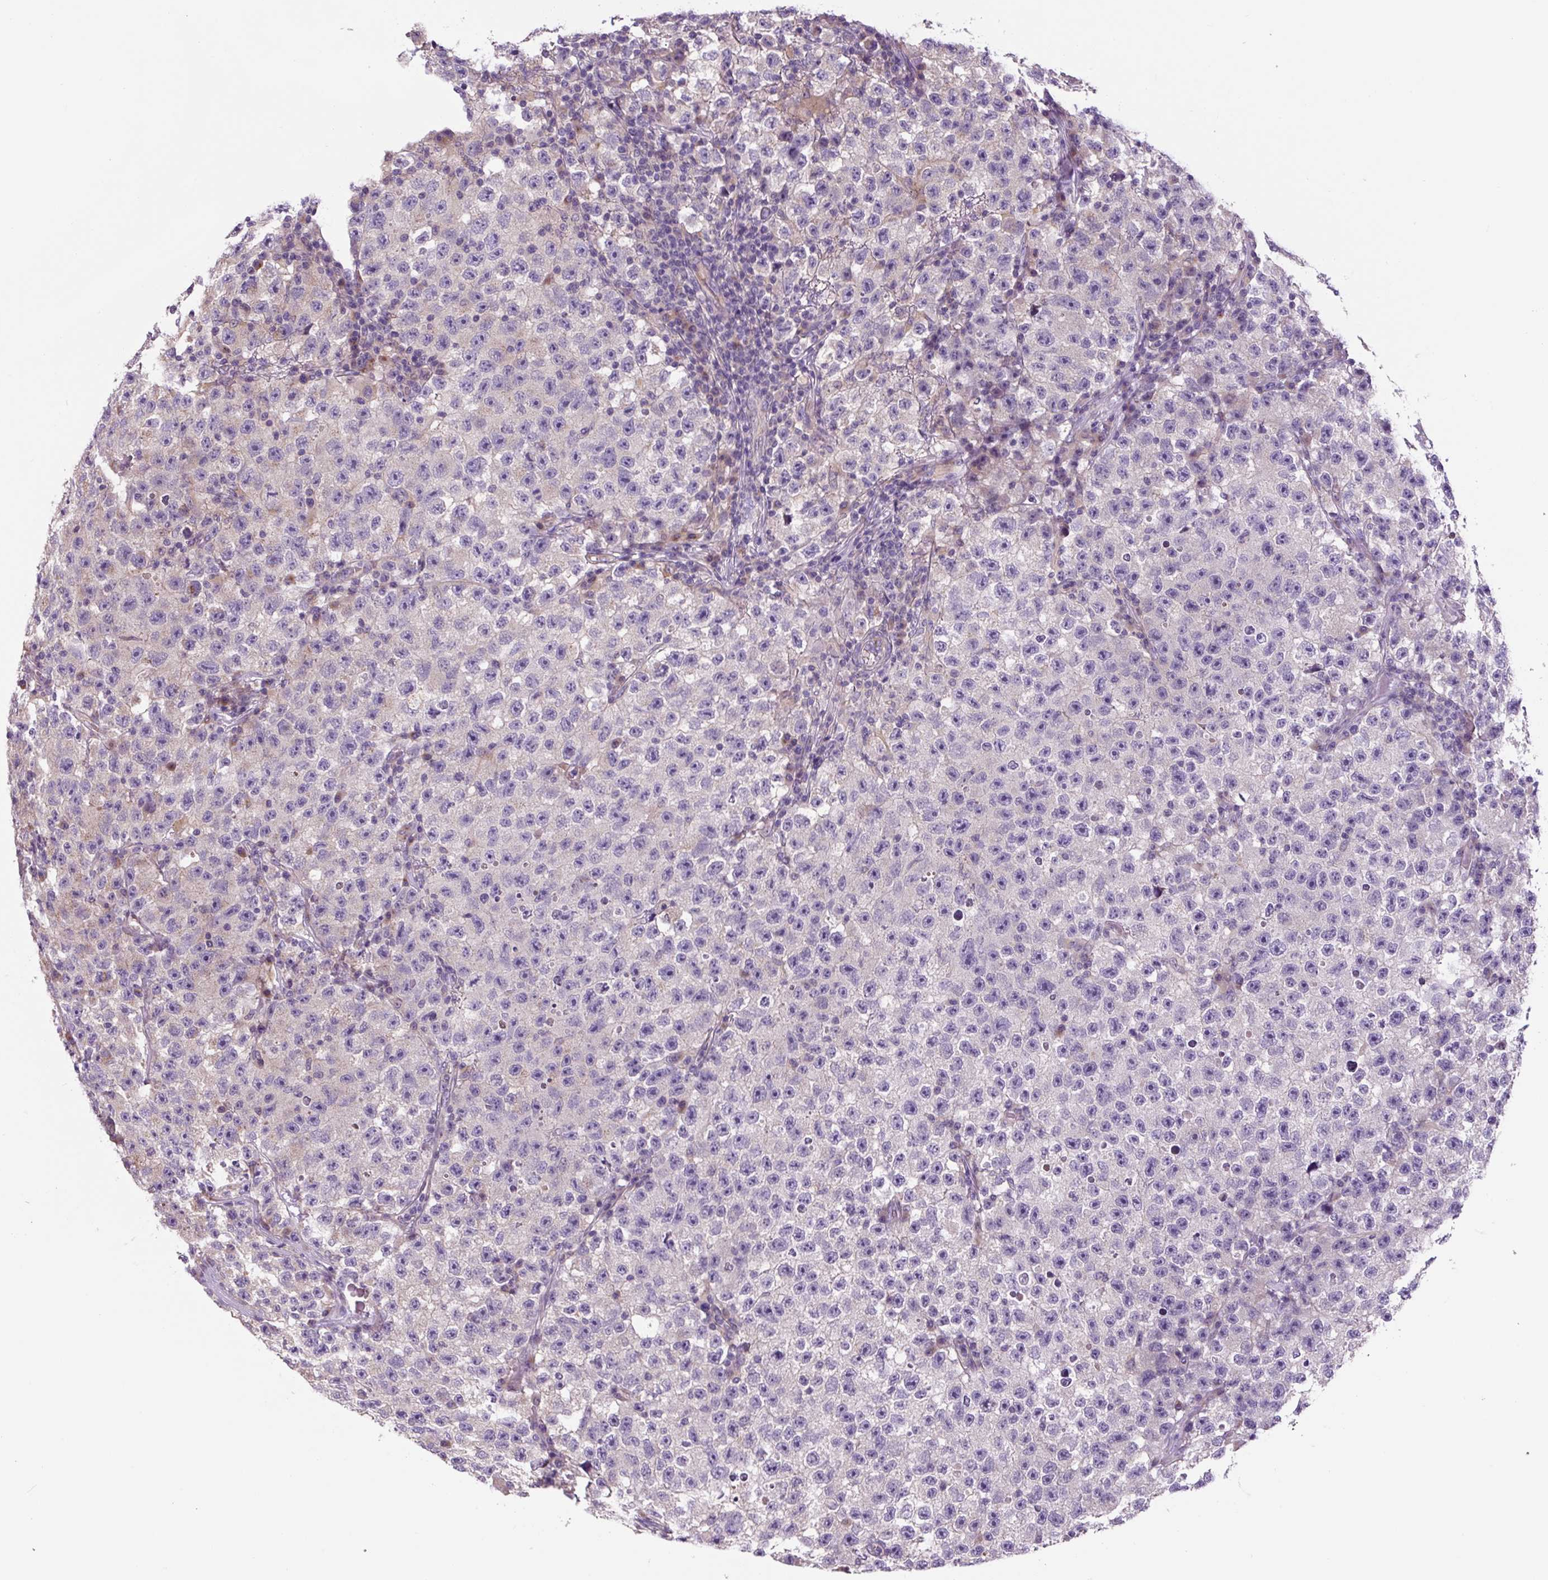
{"staining": {"intensity": "moderate", "quantity": "25%-75%", "location": "cytoplasmic/membranous"}, "tissue": "testis cancer", "cell_type": "Tumor cells", "image_type": "cancer", "snomed": [{"axis": "morphology", "description": "Seminoma, NOS"}, {"axis": "topography", "description": "Testis"}], "caption": "Human testis seminoma stained with a brown dye exhibits moderate cytoplasmic/membranous positive positivity in about 25%-75% of tumor cells.", "gene": "GORASP1", "patient": {"sex": "male", "age": 22}}